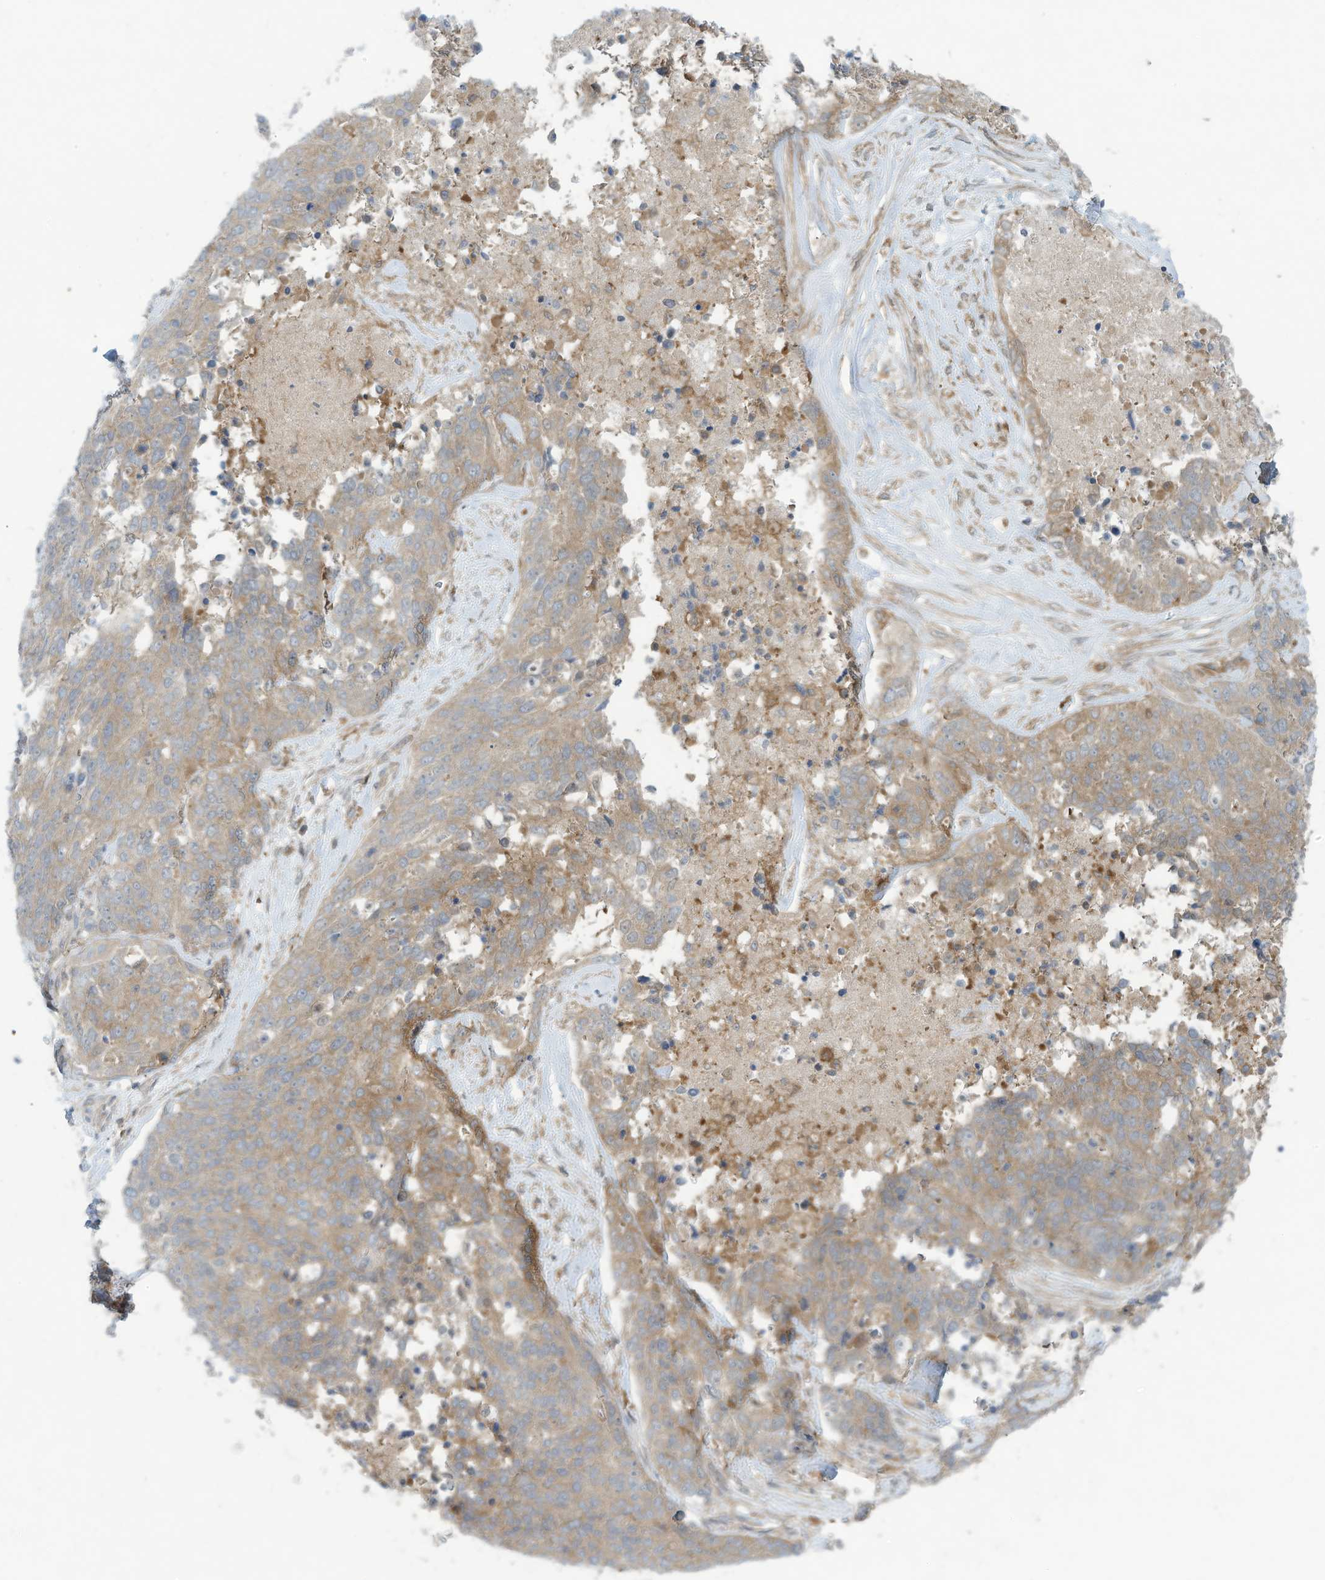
{"staining": {"intensity": "moderate", "quantity": ">75%", "location": "cytoplasmic/membranous"}, "tissue": "ovarian cancer", "cell_type": "Tumor cells", "image_type": "cancer", "snomed": [{"axis": "morphology", "description": "Cystadenocarcinoma, serous, NOS"}, {"axis": "topography", "description": "Ovary"}], "caption": "There is medium levels of moderate cytoplasmic/membranous expression in tumor cells of ovarian cancer, as demonstrated by immunohistochemical staining (brown color).", "gene": "ADI1", "patient": {"sex": "female", "age": 44}}